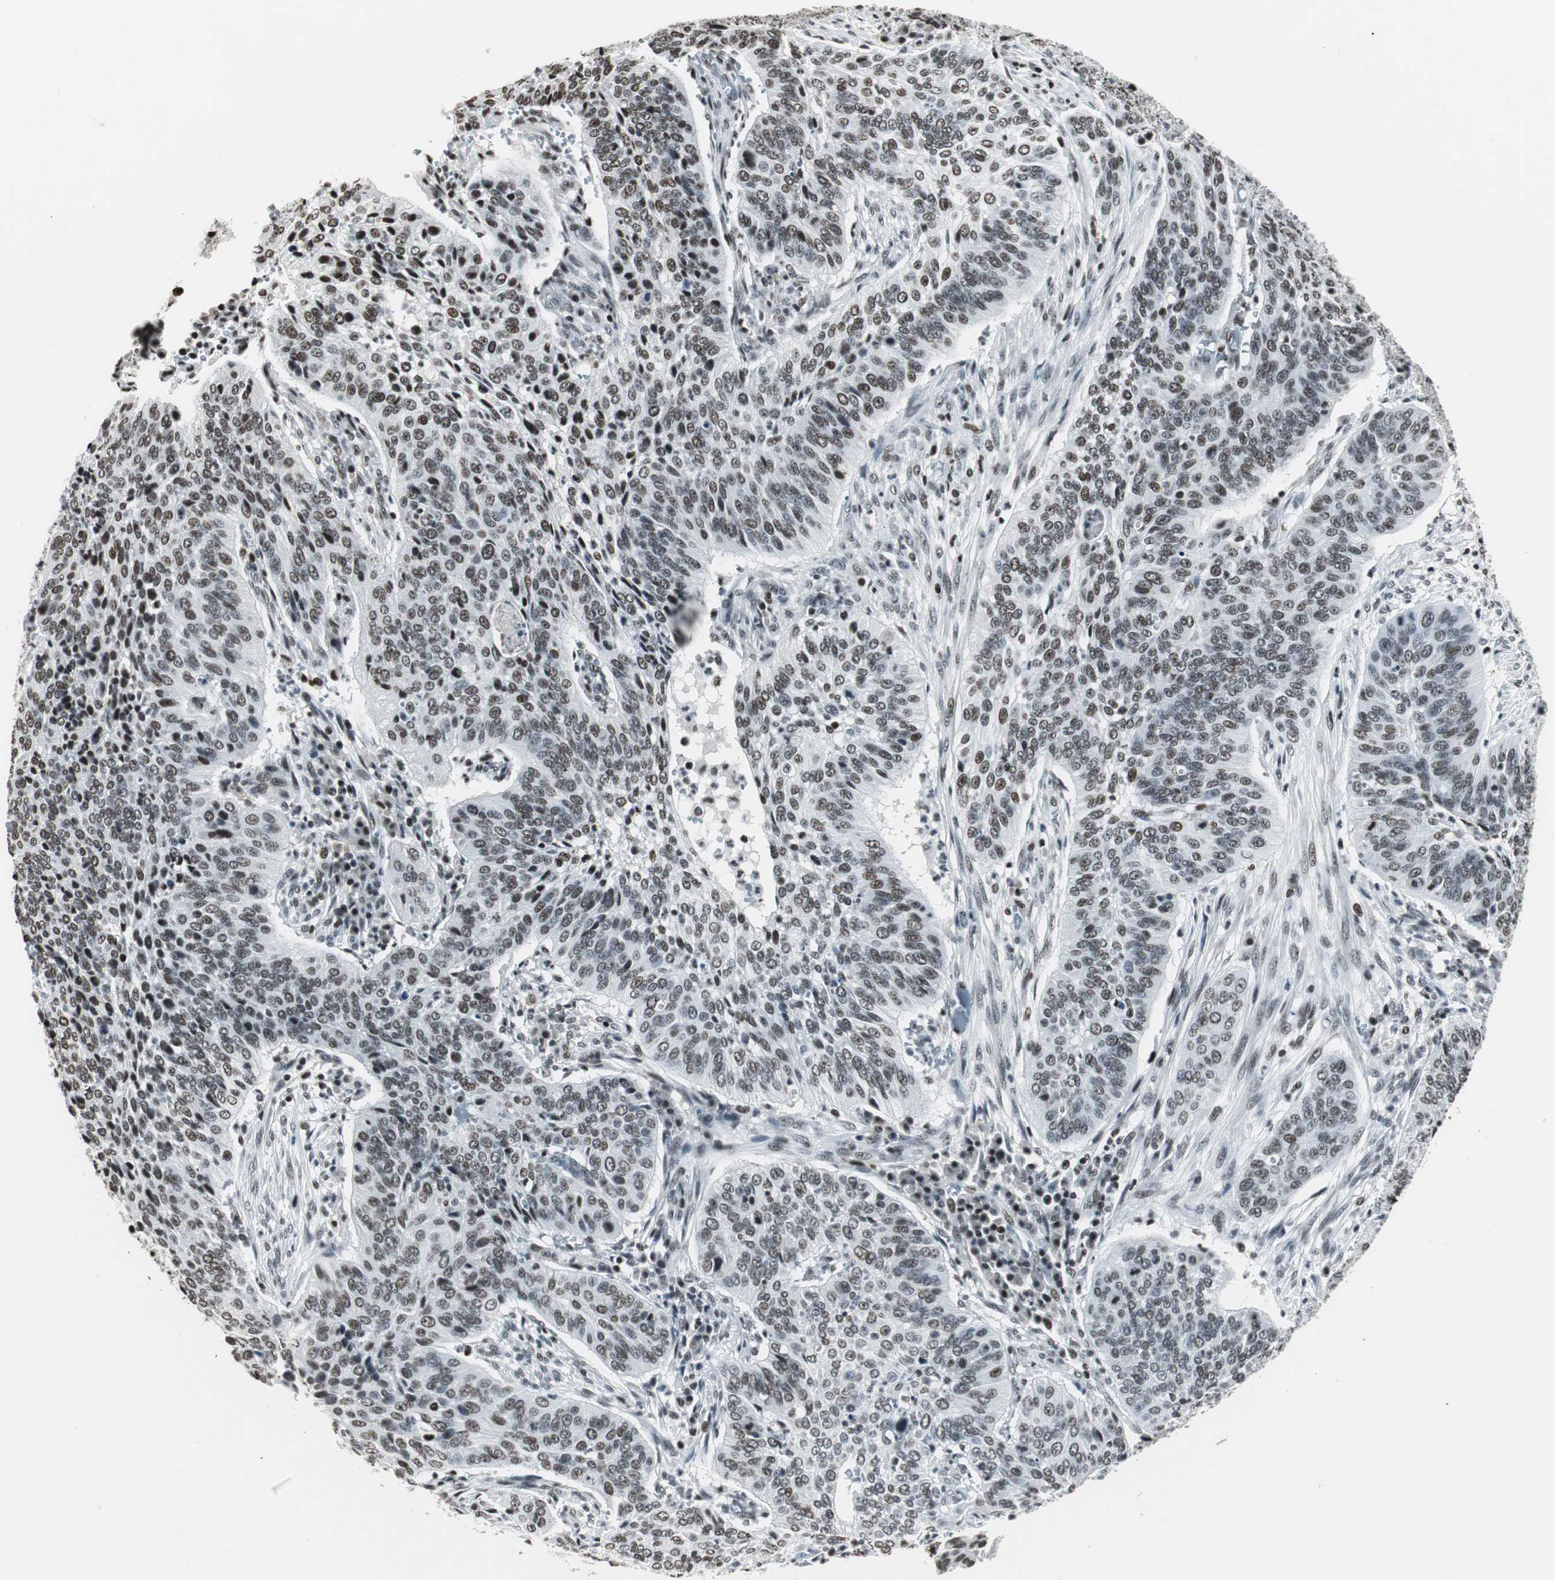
{"staining": {"intensity": "weak", "quantity": ">75%", "location": "nuclear"}, "tissue": "cervical cancer", "cell_type": "Tumor cells", "image_type": "cancer", "snomed": [{"axis": "morphology", "description": "Squamous cell carcinoma, NOS"}, {"axis": "topography", "description": "Cervix"}], "caption": "Weak nuclear protein positivity is present in about >75% of tumor cells in cervical cancer. The protein is stained brown, and the nuclei are stained in blue (DAB (3,3'-diaminobenzidine) IHC with brightfield microscopy, high magnification).", "gene": "RBBP4", "patient": {"sex": "female", "age": 39}}